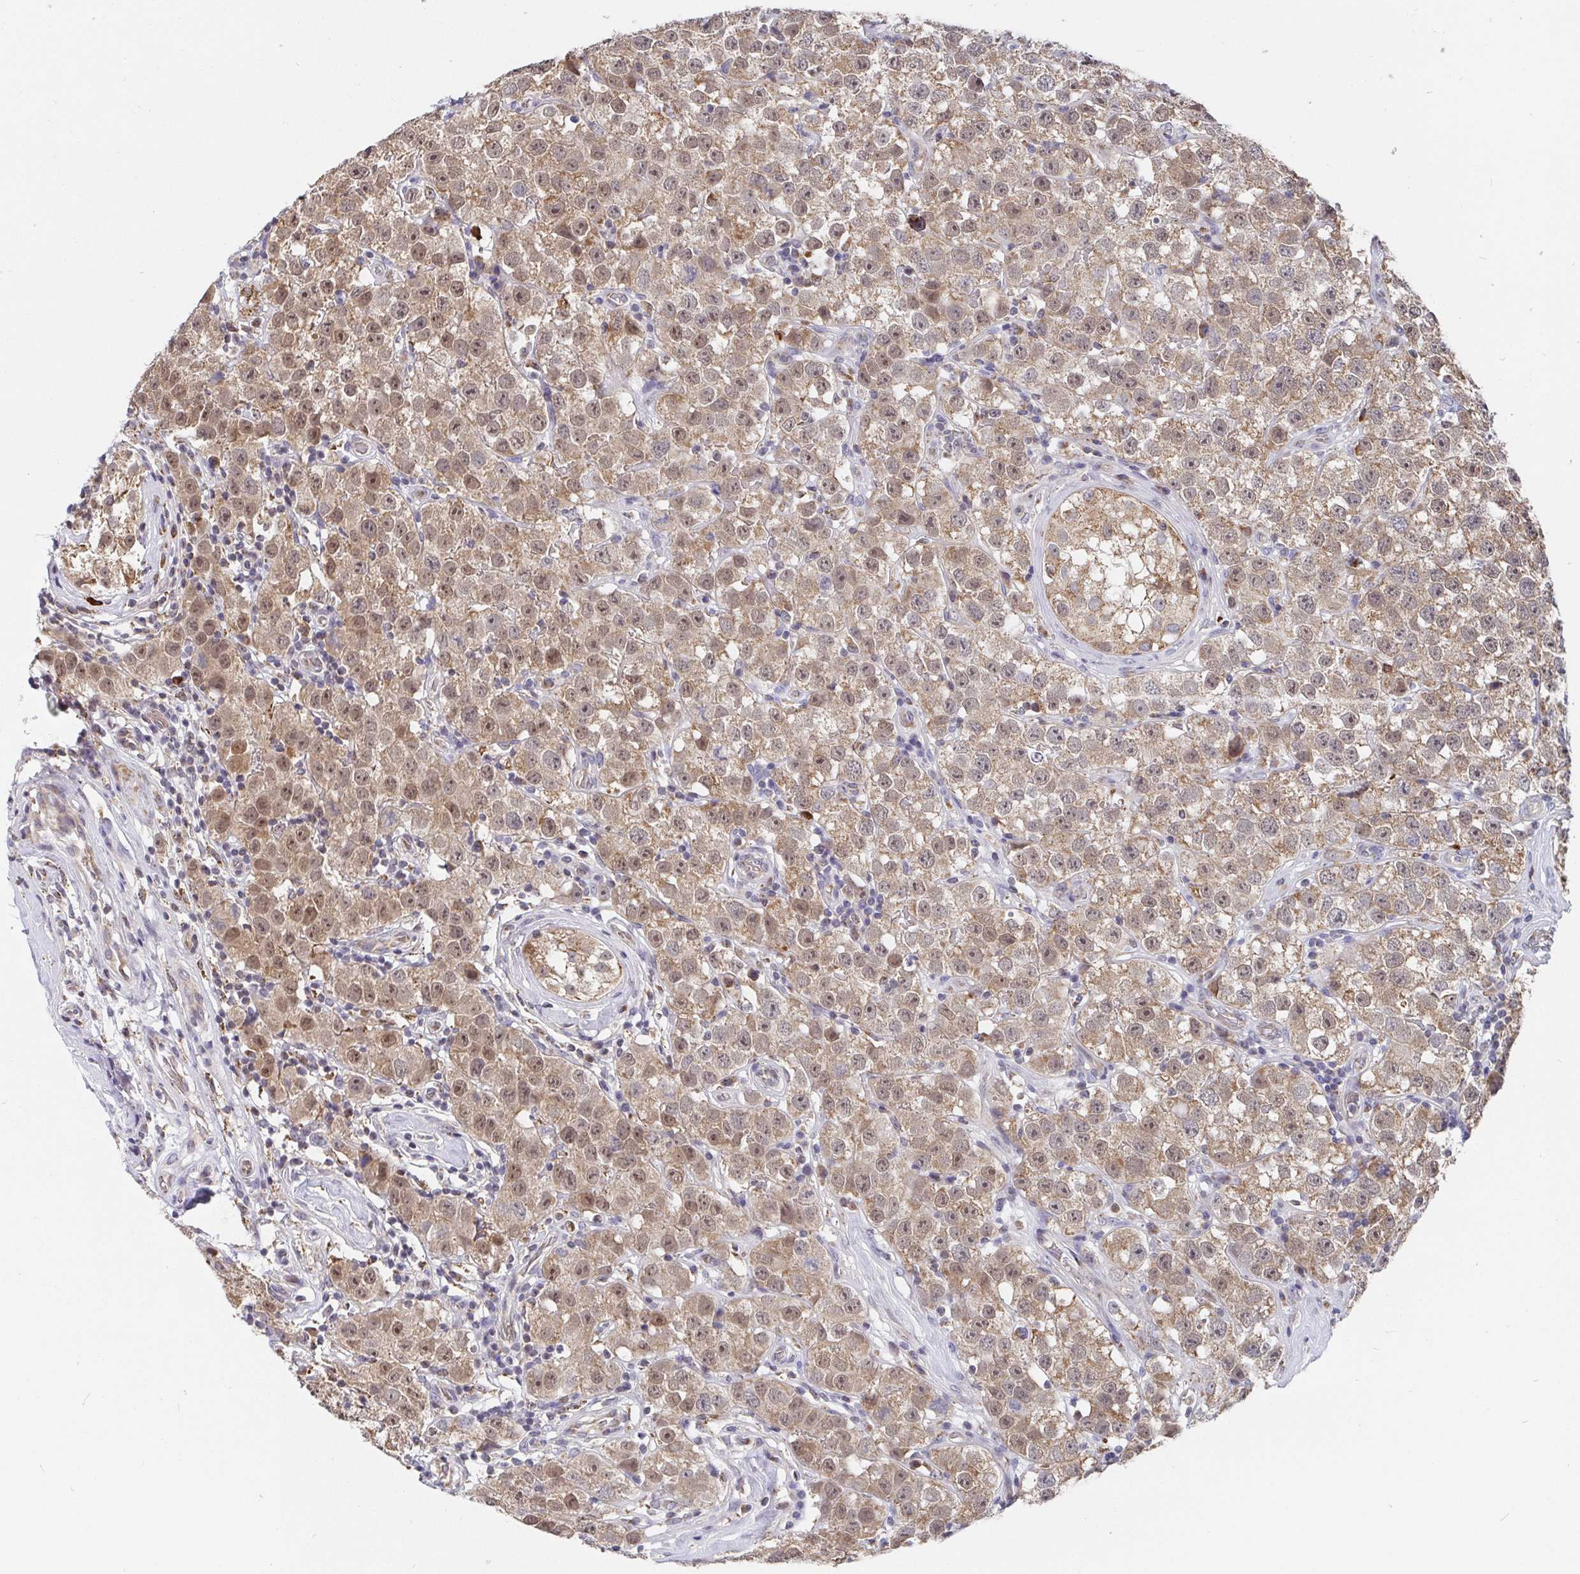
{"staining": {"intensity": "moderate", "quantity": ">75%", "location": "cytoplasmic/membranous,nuclear"}, "tissue": "testis cancer", "cell_type": "Tumor cells", "image_type": "cancer", "snomed": [{"axis": "morphology", "description": "Seminoma, NOS"}, {"axis": "topography", "description": "Testis"}], "caption": "IHC (DAB (3,3'-diaminobenzidine)) staining of testis cancer demonstrates moderate cytoplasmic/membranous and nuclear protein expression in about >75% of tumor cells. (DAB IHC with brightfield microscopy, high magnification).", "gene": "PDF", "patient": {"sex": "male", "age": 34}}